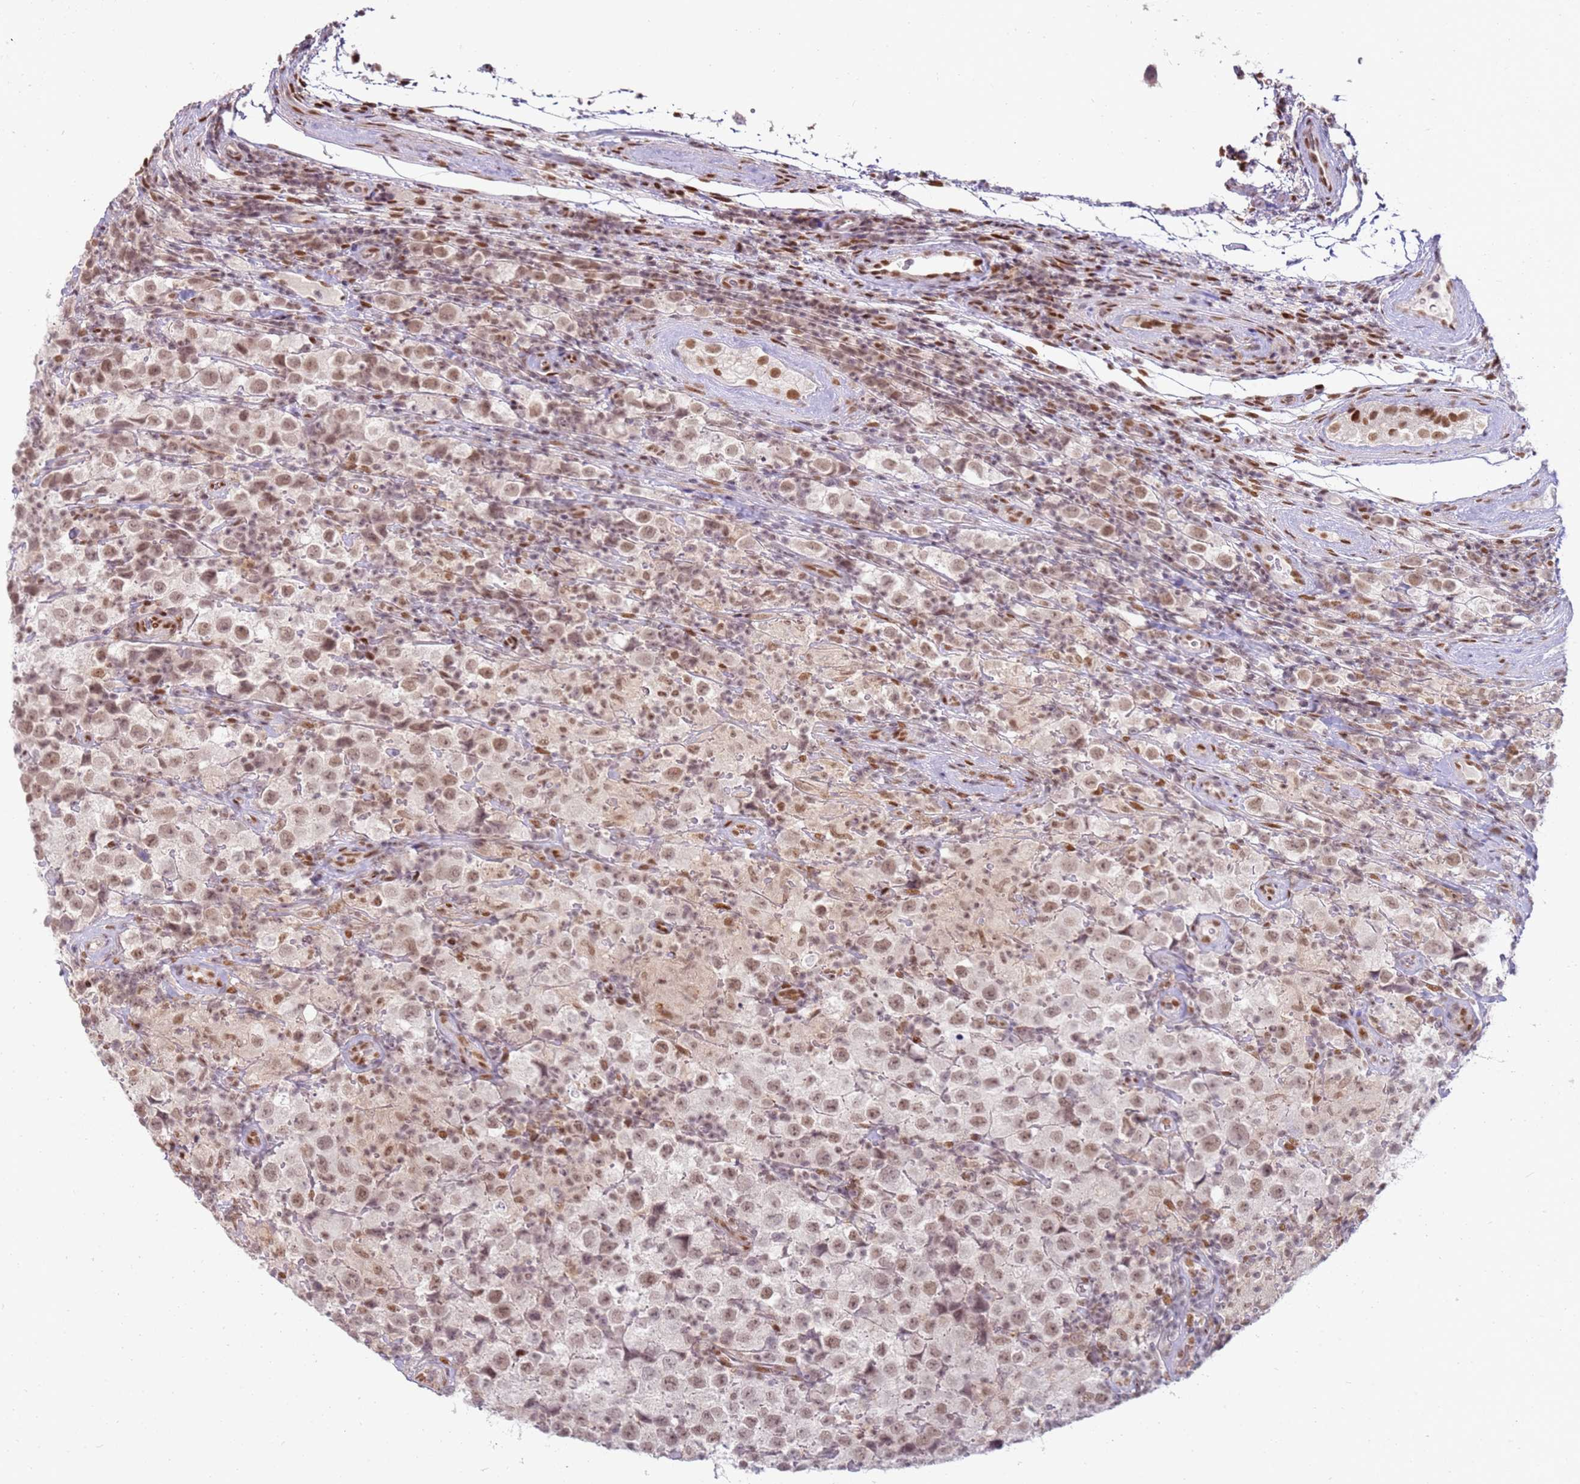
{"staining": {"intensity": "moderate", "quantity": ">75%", "location": "nuclear"}, "tissue": "testis cancer", "cell_type": "Tumor cells", "image_type": "cancer", "snomed": [{"axis": "morphology", "description": "Seminoma, NOS"}, {"axis": "morphology", "description": "Carcinoma, Embryonal, NOS"}, {"axis": "topography", "description": "Testis"}], "caption": "IHC photomicrograph of human testis cancer (embryonal carcinoma) stained for a protein (brown), which exhibits medium levels of moderate nuclear positivity in approximately >75% of tumor cells.", "gene": "PHC2", "patient": {"sex": "male", "age": 41}}